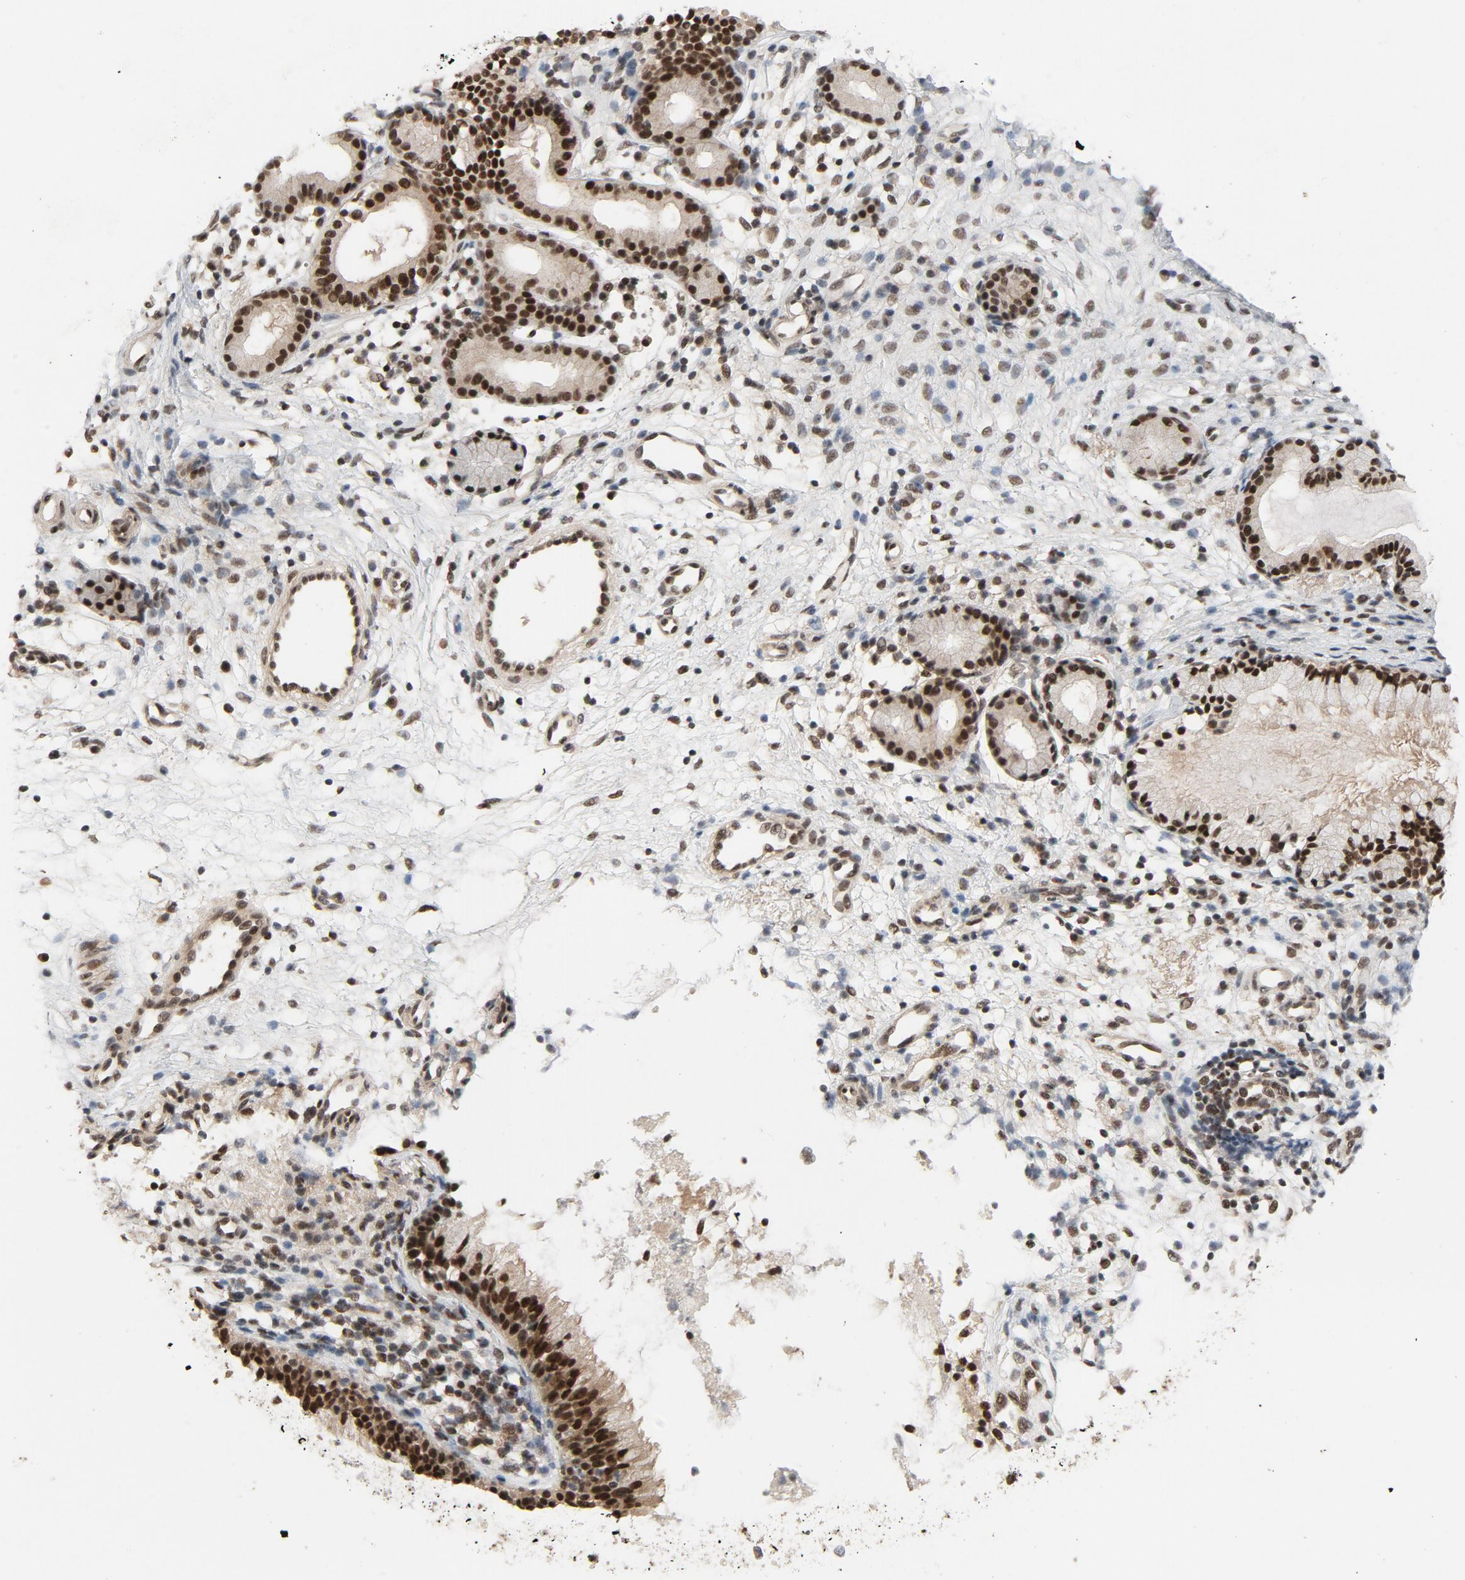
{"staining": {"intensity": "strong", "quantity": ">75%", "location": "nuclear"}, "tissue": "nasopharynx", "cell_type": "Respiratory epithelial cells", "image_type": "normal", "snomed": [{"axis": "morphology", "description": "Normal tissue, NOS"}, {"axis": "topography", "description": "Nasopharynx"}], "caption": "Immunohistochemical staining of unremarkable nasopharynx exhibits >75% levels of strong nuclear protein expression in about >75% of respiratory epithelial cells. The staining was performed using DAB (3,3'-diaminobenzidine), with brown indicating positive protein expression. Nuclei are stained blue with hematoxylin.", "gene": "SMARCD1", "patient": {"sex": "male", "age": 21}}